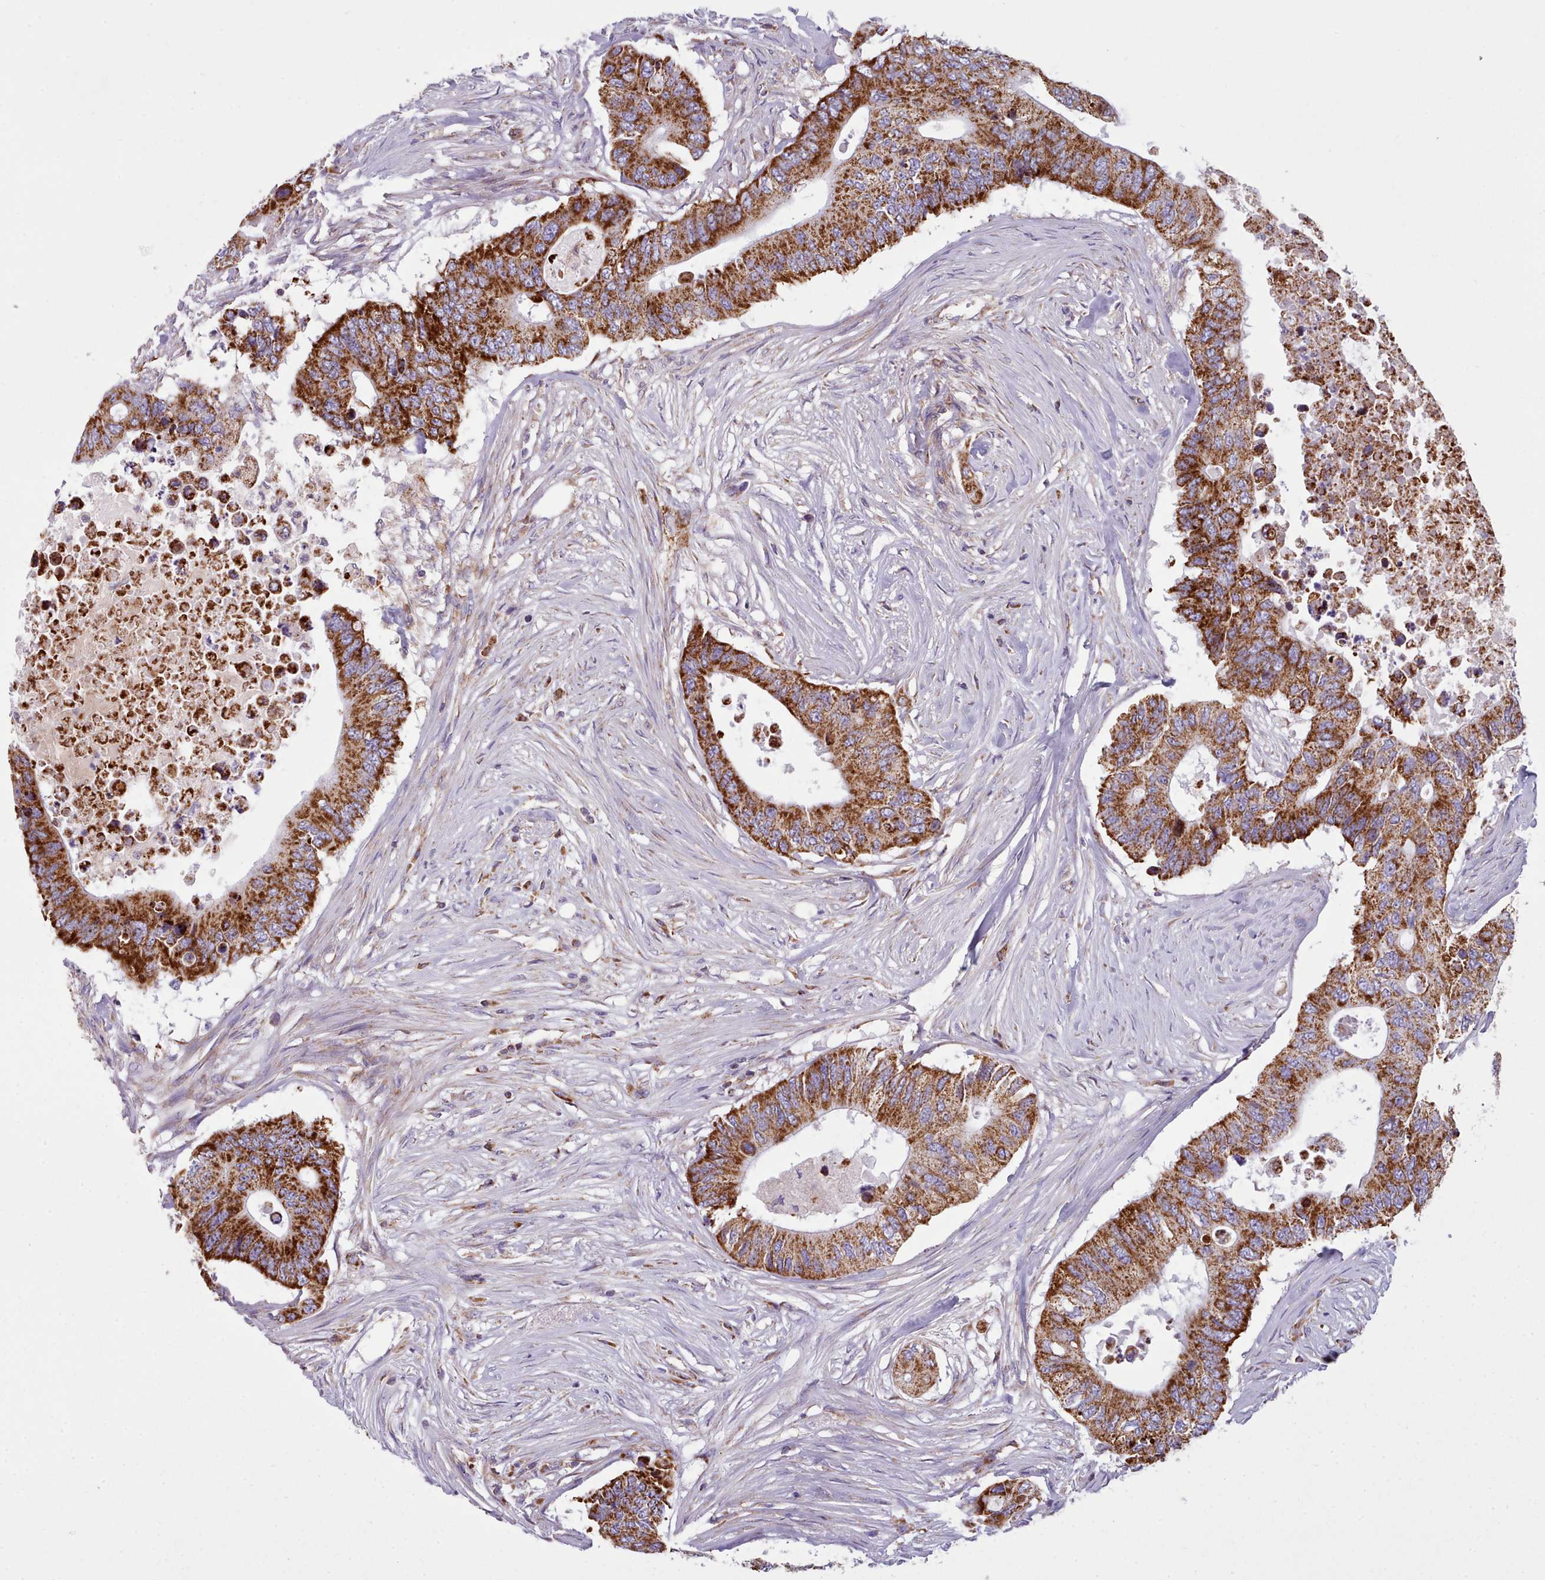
{"staining": {"intensity": "strong", "quantity": ">75%", "location": "cytoplasmic/membranous"}, "tissue": "colorectal cancer", "cell_type": "Tumor cells", "image_type": "cancer", "snomed": [{"axis": "morphology", "description": "Adenocarcinoma, NOS"}, {"axis": "topography", "description": "Colon"}], "caption": "Immunohistochemical staining of colorectal cancer exhibits high levels of strong cytoplasmic/membranous protein positivity in about >75% of tumor cells. The staining is performed using DAB brown chromogen to label protein expression. The nuclei are counter-stained blue using hematoxylin.", "gene": "SRP54", "patient": {"sex": "male", "age": 71}}